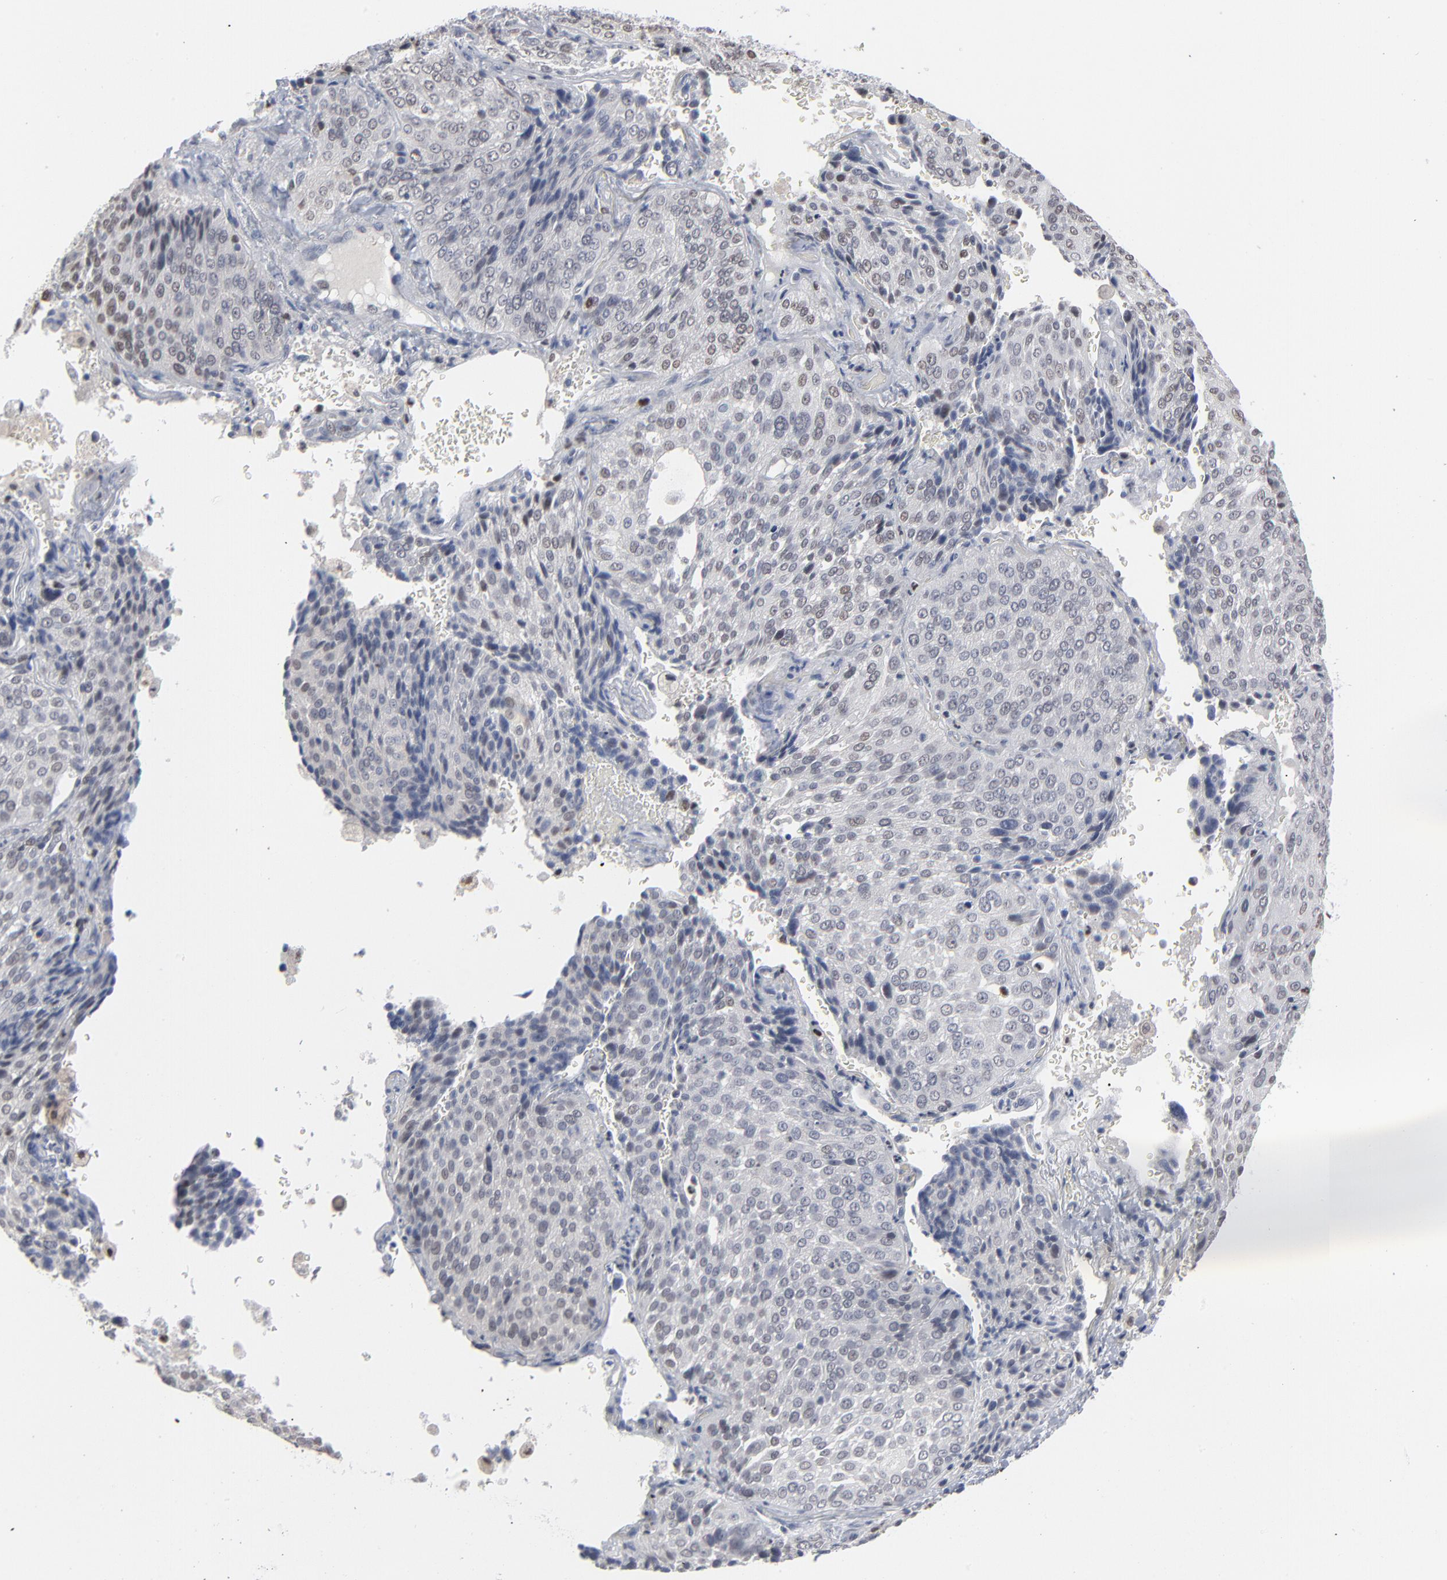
{"staining": {"intensity": "negative", "quantity": "none", "location": "none"}, "tissue": "lung cancer", "cell_type": "Tumor cells", "image_type": "cancer", "snomed": [{"axis": "morphology", "description": "Squamous cell carcinoma, NOS"}, {"axis": "topography", "description": "Lung"}], "caption": "Human lung cancer (squamous cell carcinoma) stained for a protein using immunohistochemistry reveals no positivity in tumor cells.", "gene": "FOXN2", "patient": {"sex": "male", "age": 54}}